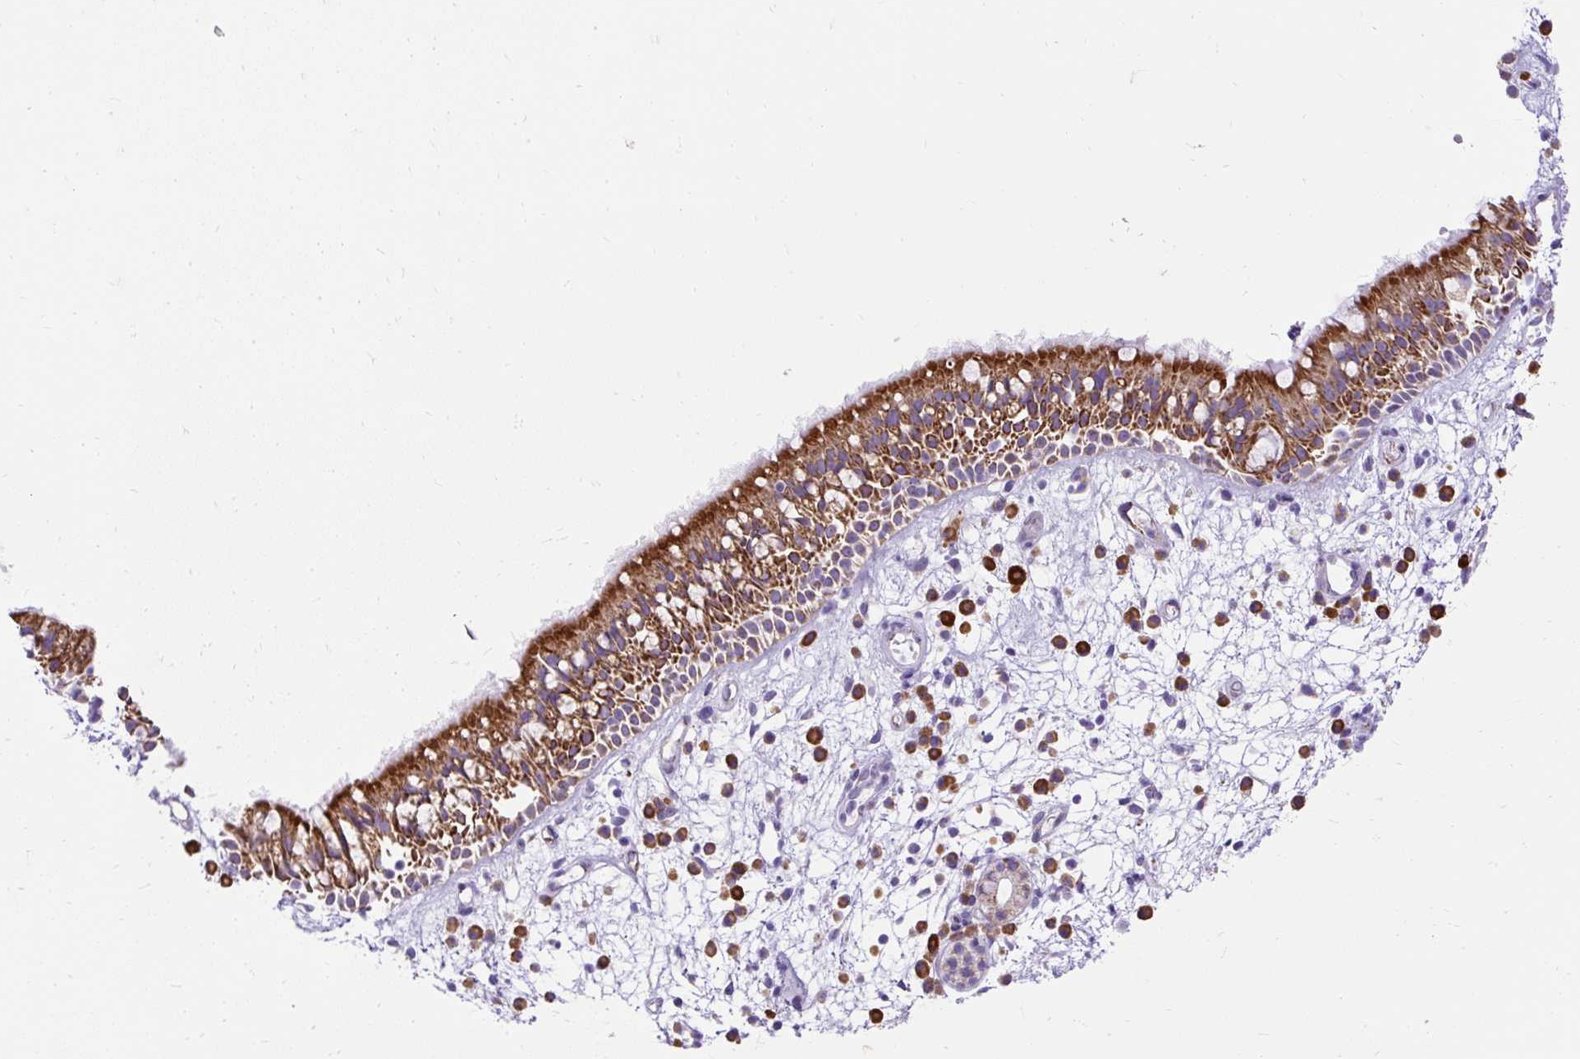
{"staining": {"intensity": "strong", "quantity": "25%-75%", "location": "cytoplasmic/membranous"}, "tissue": "nasopharynx", "cell_type": "Respiratory epithelial cells", "image_type": "normal", "snomed": [{"axis": "morphology", "description": "Normal tissue, NOS"}, {"axis": "morphology", "description": "Inflammation, NOS"}, {"axis": "topography", "description": "Nasopharynx"}], "caption": "Approximately 25%-75% of respiratory epithelial cells in normal nasopharynx display strong cytoplasmic/membranous protein positivity as visualized by brown immunohistochemical staining.", "gene": "SYBU", "patient": {"sex": "male", "age": 54}}